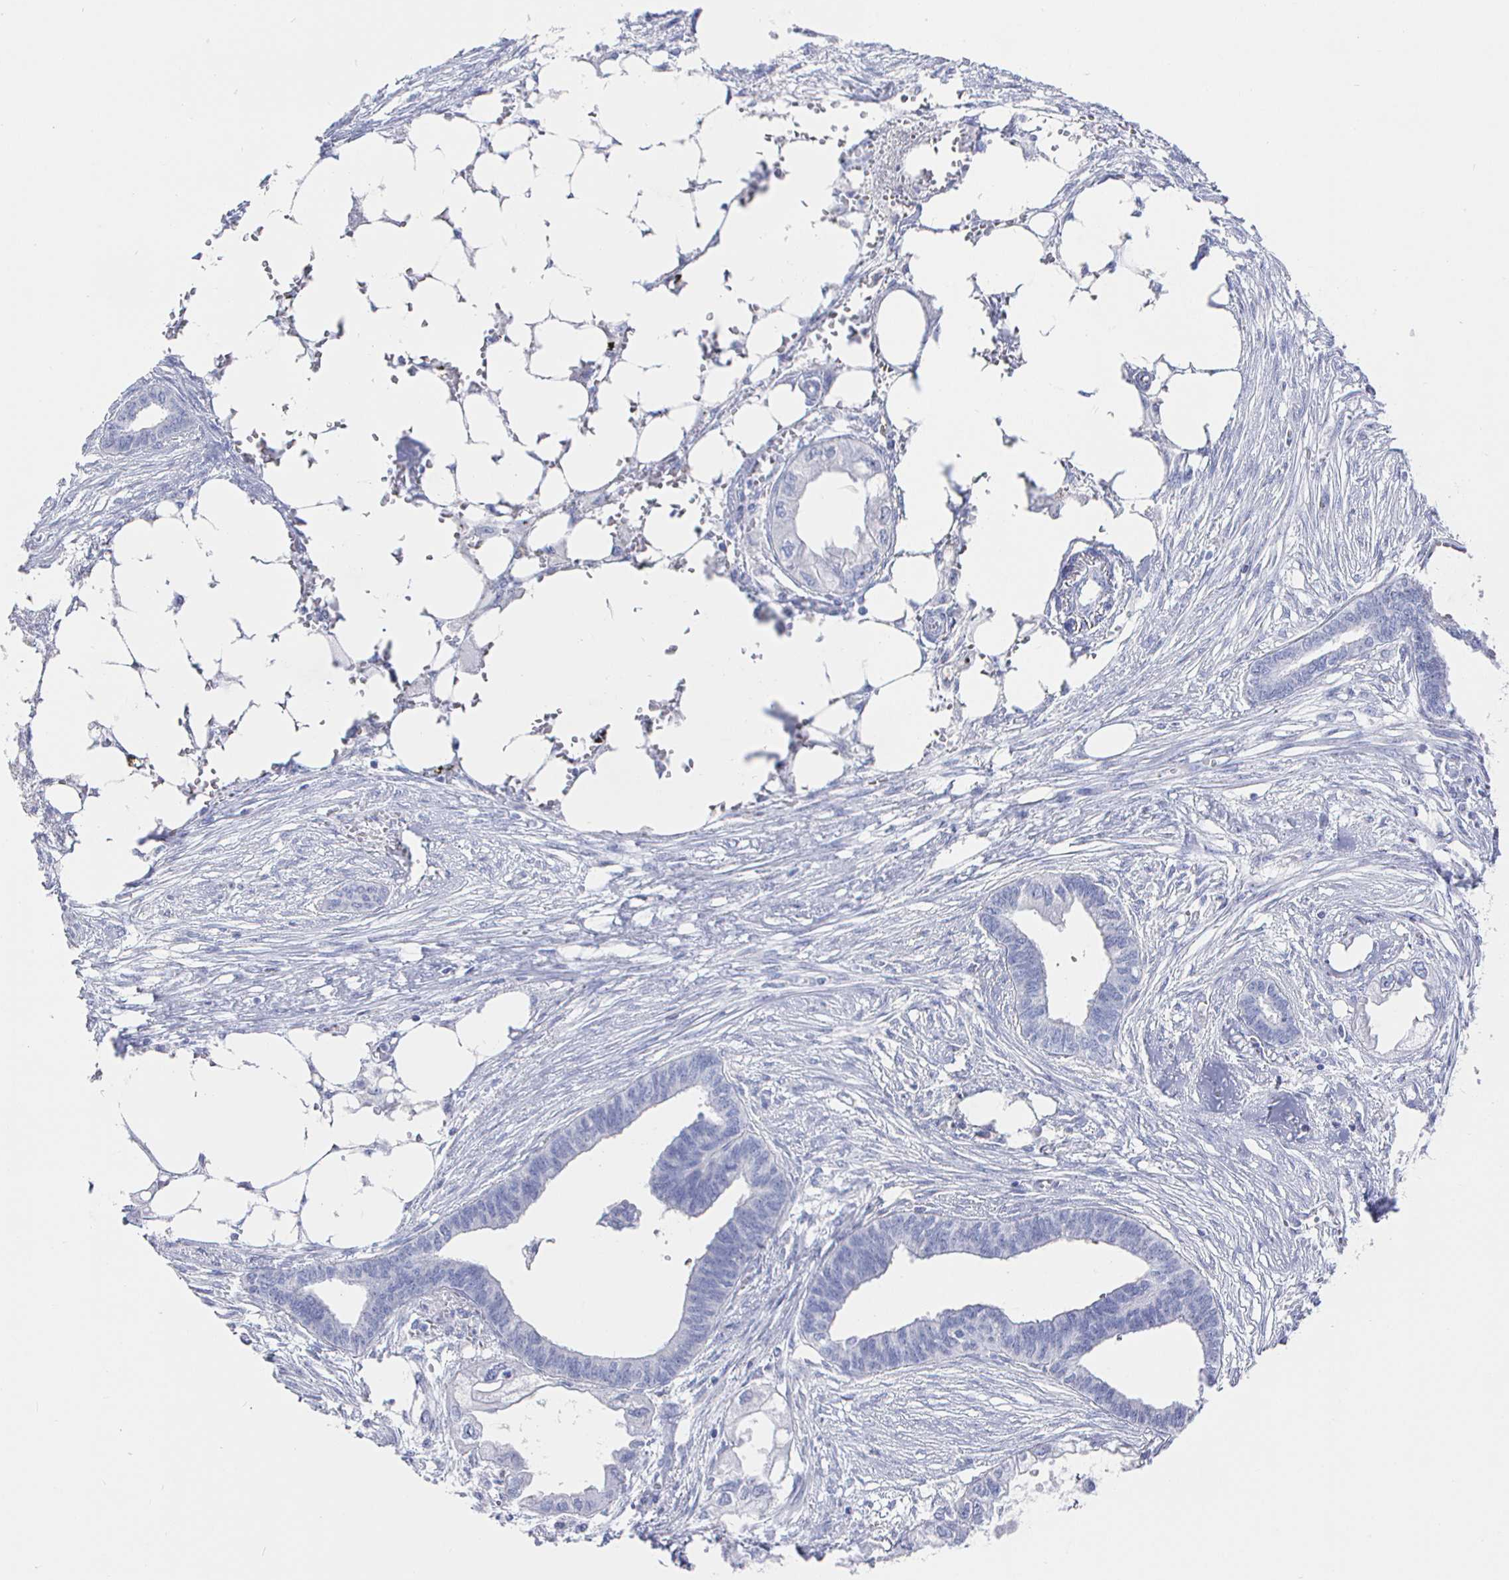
{"staining": {"intensity": "negative", "quantity": "none", "location": "none"}, "tissue": "endometrial cancer", "cell_type": "Tumor cells", "image_type": "cancer", "snomed": [{"axis": "morphology", "description": "Adenocarcinoma, NOS"}, {"axis": "morphology", "description": "Adenocarcinoma, metastatic, NOS"}, {"axis": "topography", "description": "Adipose tissue"}, {"axis": "topography", "description": "Endometrium"}], "caption": "High power microscopy histopathology image of an immunohistochemistry (IHC) micrograph of endometrial cancer, revealing no significant positivity in tumor cells.", "gene": "CLCA1", "patient": {"sex": "female", "age": 67}}